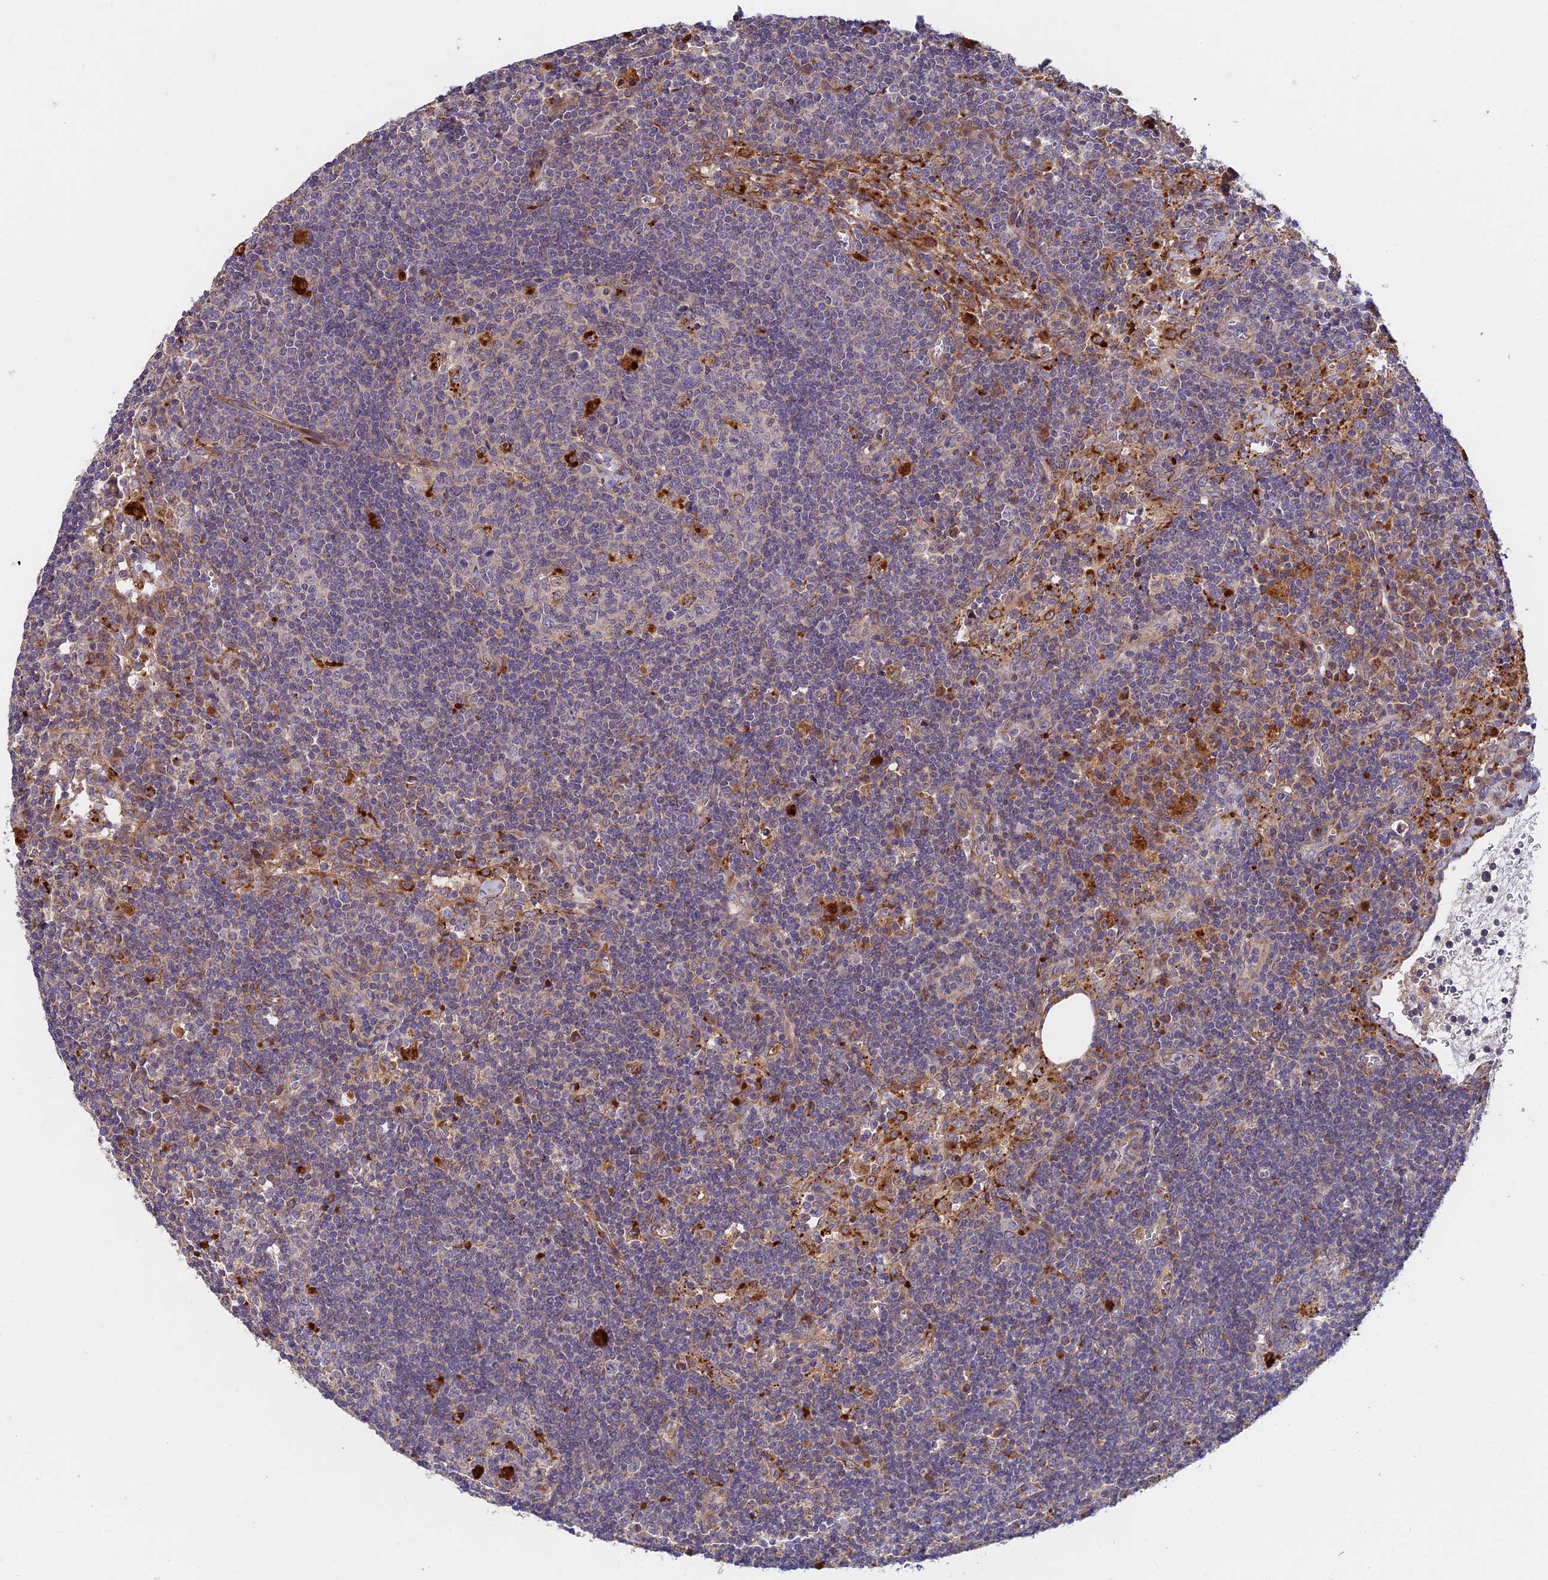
{"staining": {"intensity": "strong", "quantity": "<25%", "location": "cytoplasmic/membranous"}, "tissue": "lymph node", "cell_type": "Germinal center cells", "image_type": "normal", "snomed": [{"axis": "morphology", "description": "Normal tissue, NOS"}, {"axis": "topography", "description": "Lymph node"}], "caption": "A micrograph of human lymph node stained for a protein shows strong cytoplasmic/membranous brown staining in germinal center cells. Nuclei are stained in blue.", "gene": "FUOM", "patient": {"sex": "male", "age": 58}}